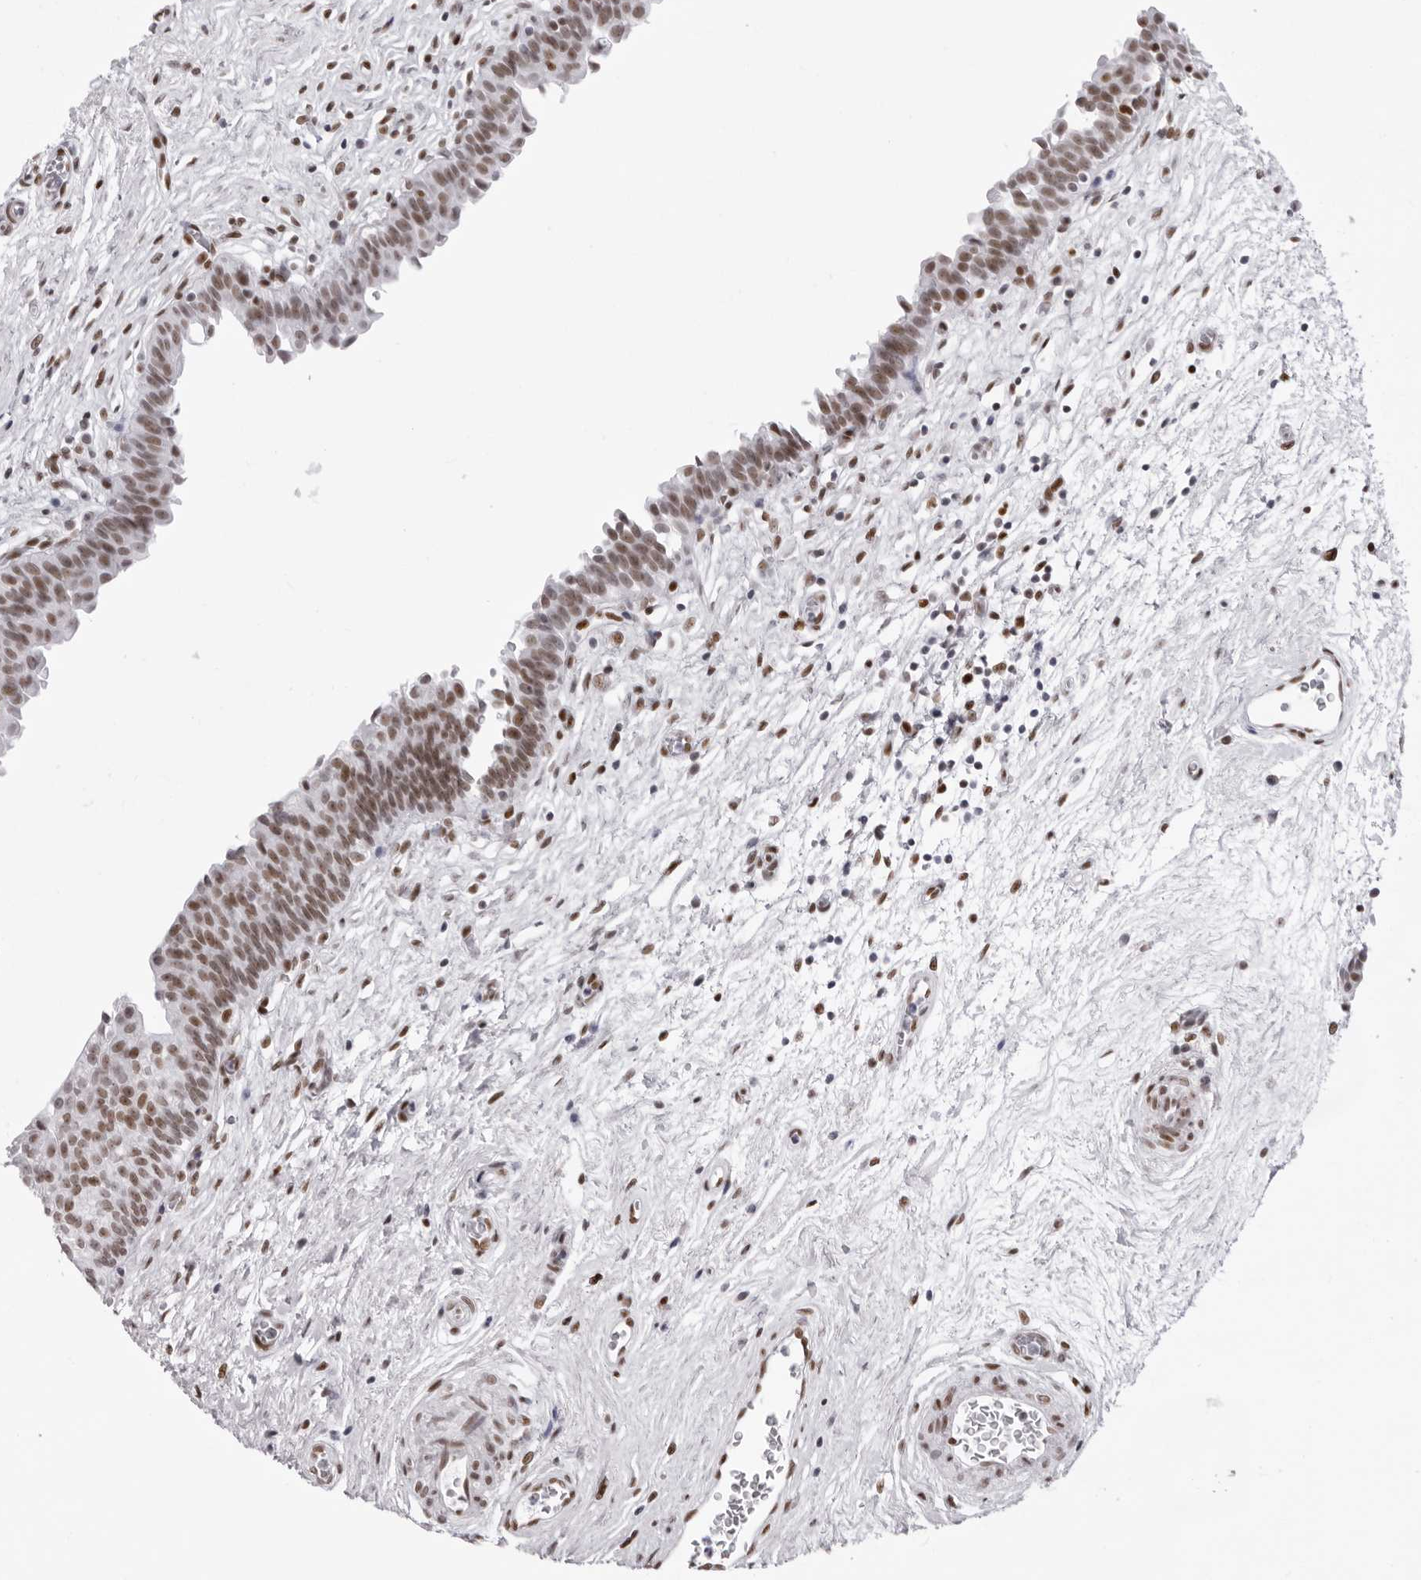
{"staining": {"intensity": "strong", "quantity": ">75%", "location": "nuclear"}, "tissue": "urinary bladder", "cell_type": "Urothelial cells", "image_type": "normal", "snomed": [{"axis": "morphology", "description": "Normal tissue, NOS"}, {"axis": "topography", "description": "Urinary bladder"}], "caption": "Immunohistochemistry micrograph of benign urinary bladder: urinary bladder stained using immunohistochemistry (IHC) shows high levels of strong protein expression localized specifically in the nuclear of urothelial cells, appearing as a nuclear brown color.", "gene": "IRF2BP2", "patient": {"sex": "male", "age": 83}}